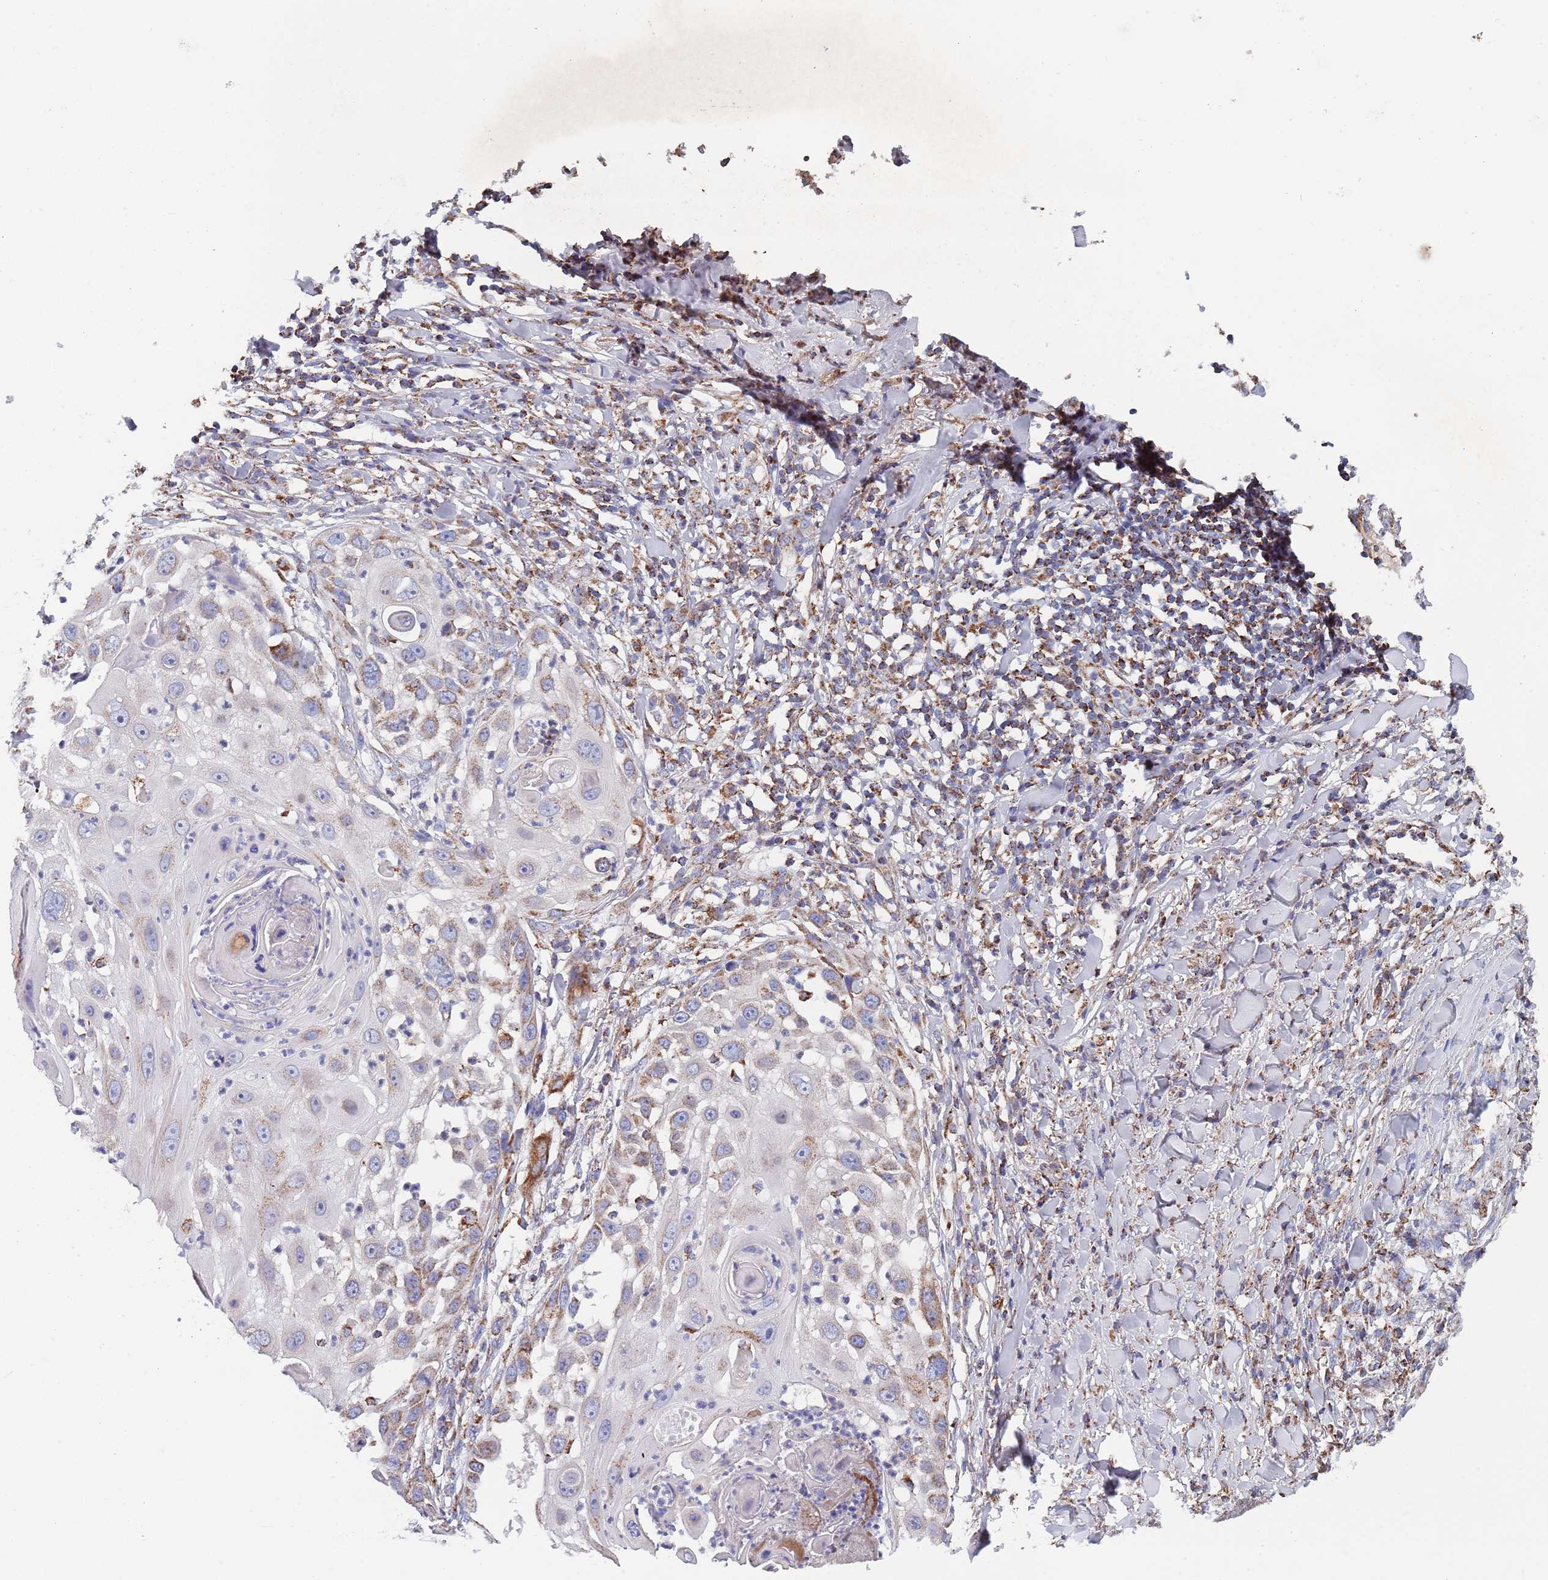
{"staining": {"intensity": "moderate", "quantity": "25%-75%", "location": "cytoplasmic/membranous"}, "tissue": "skin cancer", "cell_type": "Tumor cells", "image_type": "cancer", "snomed": [{"axis": "morphology", "description": "Squamous cell carcinoma, NOS"}, {"axis": "topography", "description": "Skin"}], "caption": "There is medium levels of moderate cytoplasmic/membranous staining in tumor cells of squamous cell carcinoma (skin), as demonstrated by immunohistochemical staining (brown color).", "gene": "PGP", "patient": {"sex": "female", "age": 44}}